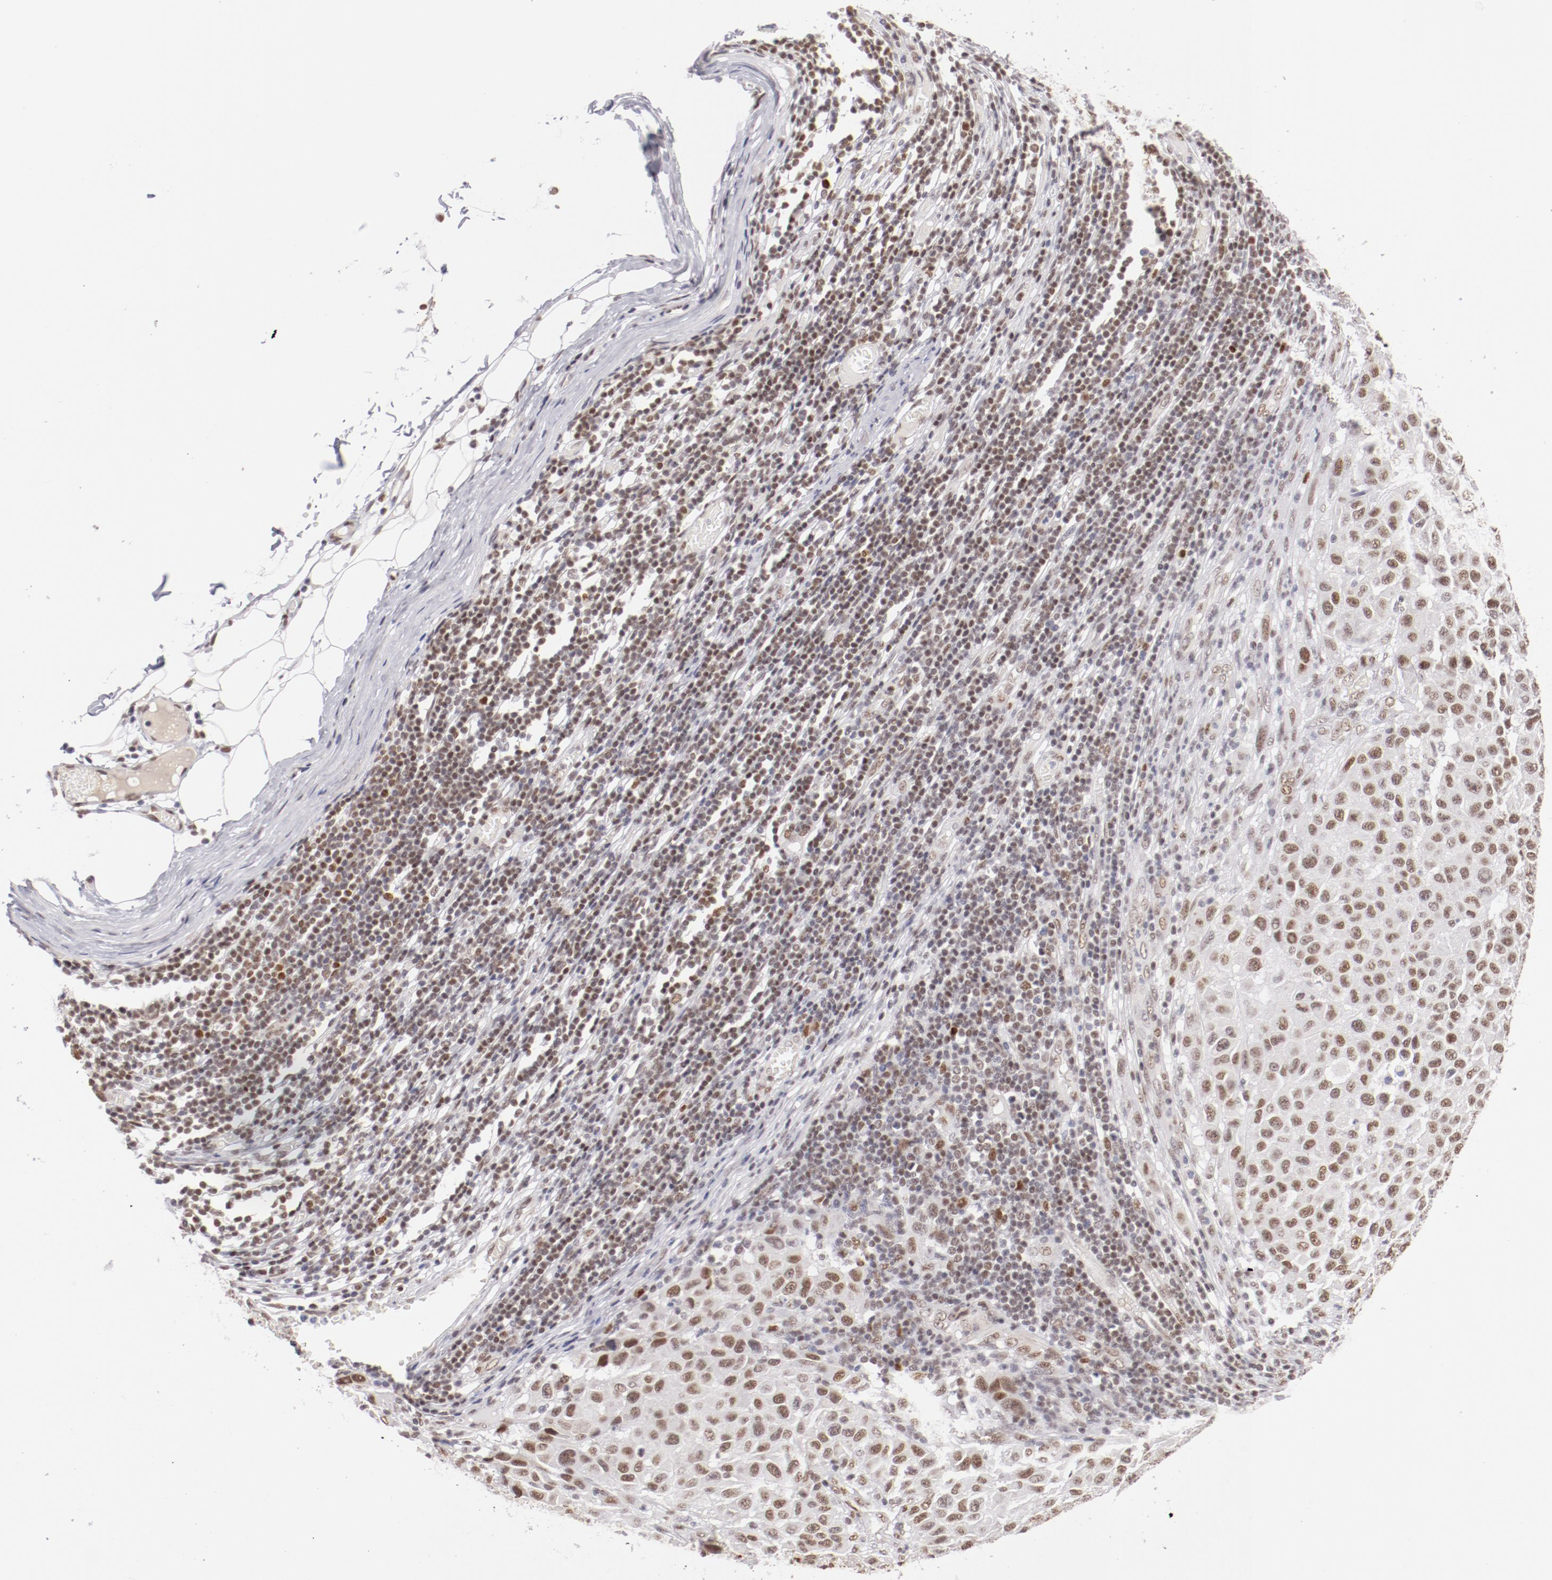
{"staining": {"intensity": "moderate", "quantity": ">75%", "location": "nuclear"}, "tissue": "melanoma", "cell_type": "Tumor cells", "image_type": "cancer", "snomed": [{"axis": "morphology", "description": "Malignant melanoma, Metastatic site"}, {"axis": "topography", "description": "Lymph node"}], "caption": "Protein staining reveals moderate nuclear positivity in approximately >75% of tumor cells in malignant melanoma (metastatic site).", "gene": "TFAP4", "patient": {"sex": "male", "age": 61}}